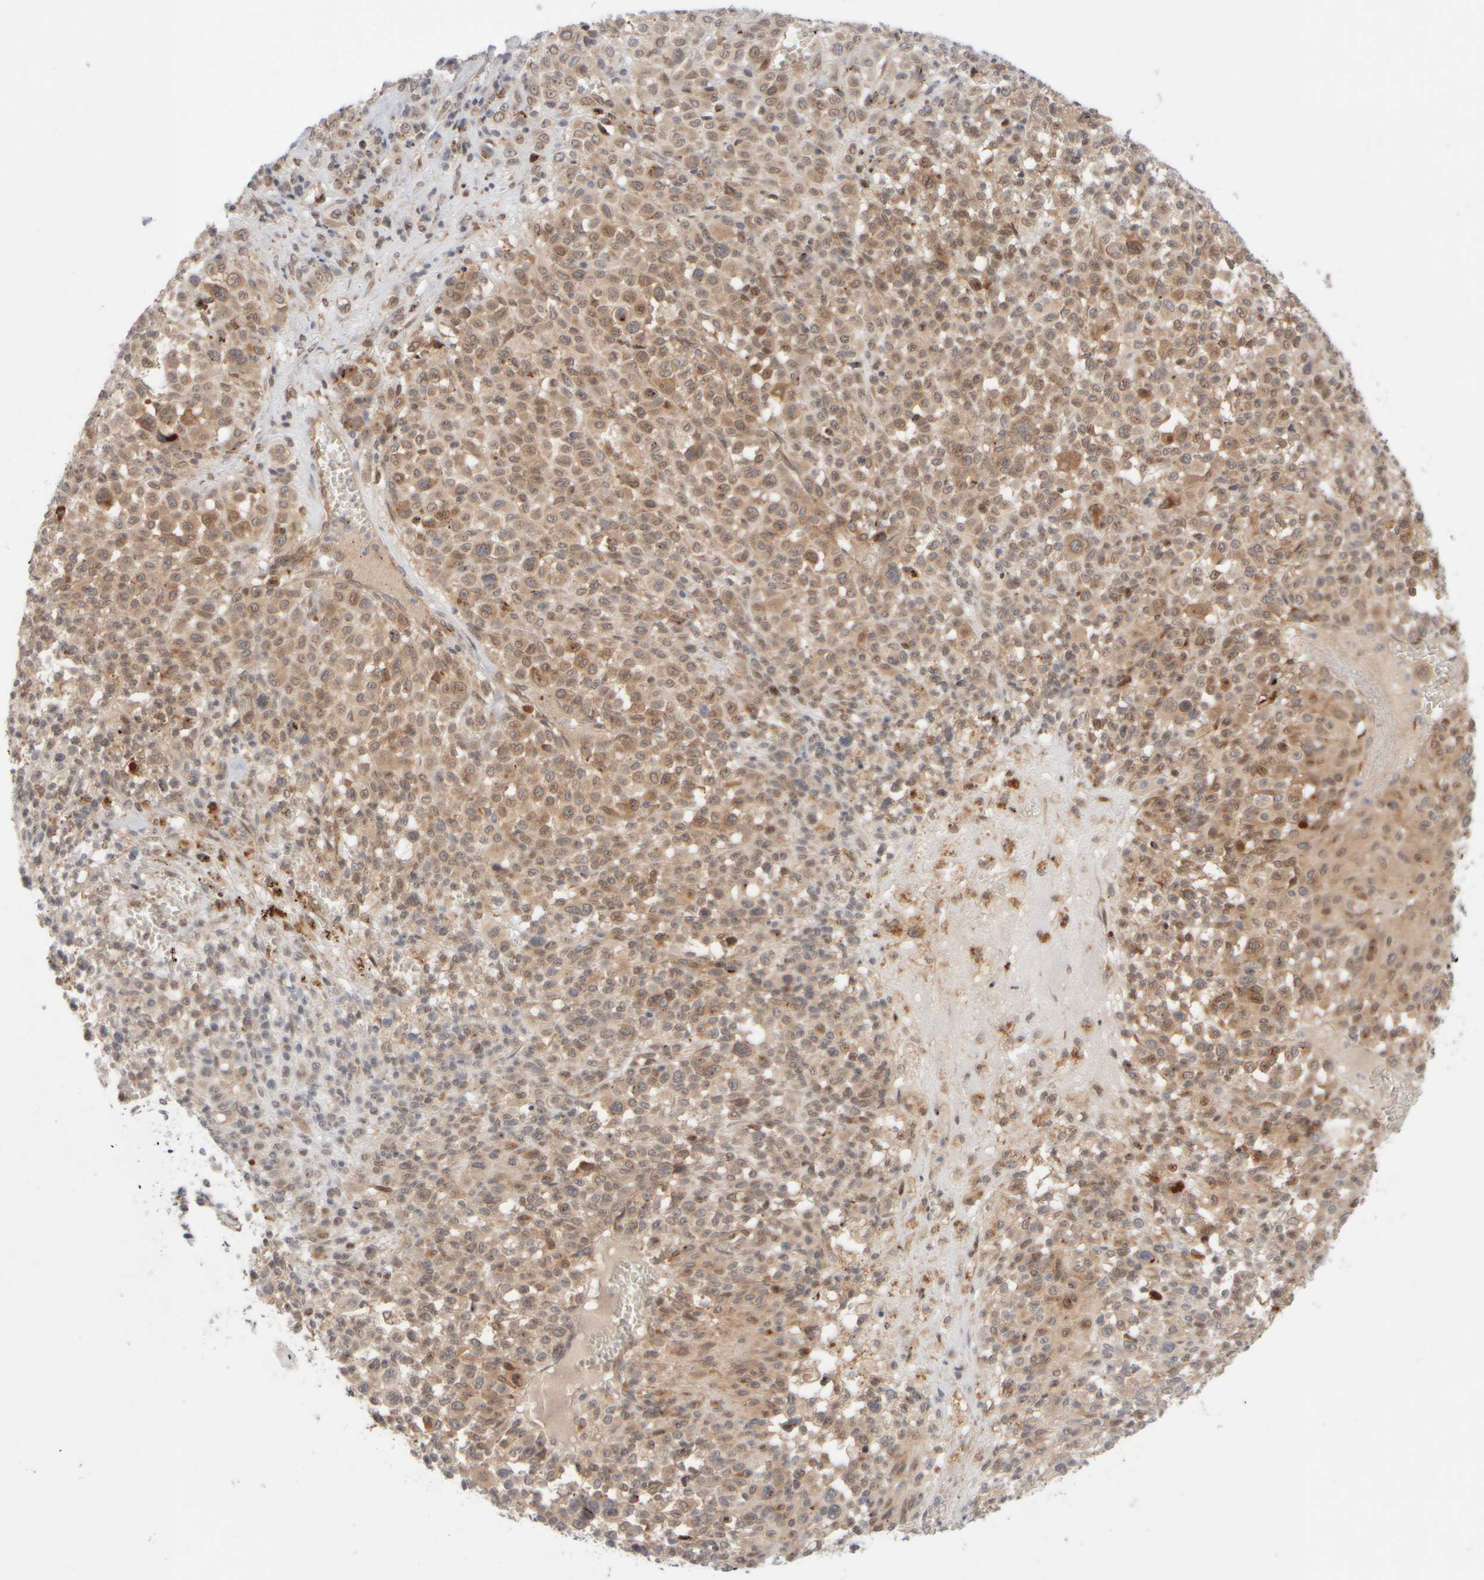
{"staining": {"intensity": "weak", "quantity": ">75%", "location": "cytoplasmic/membranous"}, "tissue": "melanoma", "cell_type": "Tumor cells", "image_type": "cancer", "snomed": [{"axis": "morphology", "description": "Malignant melanoma, Metastatic site"}, {"axis": "topography", "description": "Skin"}], "caption": "Immunohistochemical staining of human malignant melanoma (metastatic site) reveals low levels of weak cytoplasmic/membranous staining in about >75% of tumor cells.", "gene": "GCN1", "patient": {"sex": "female", "age": 74}}